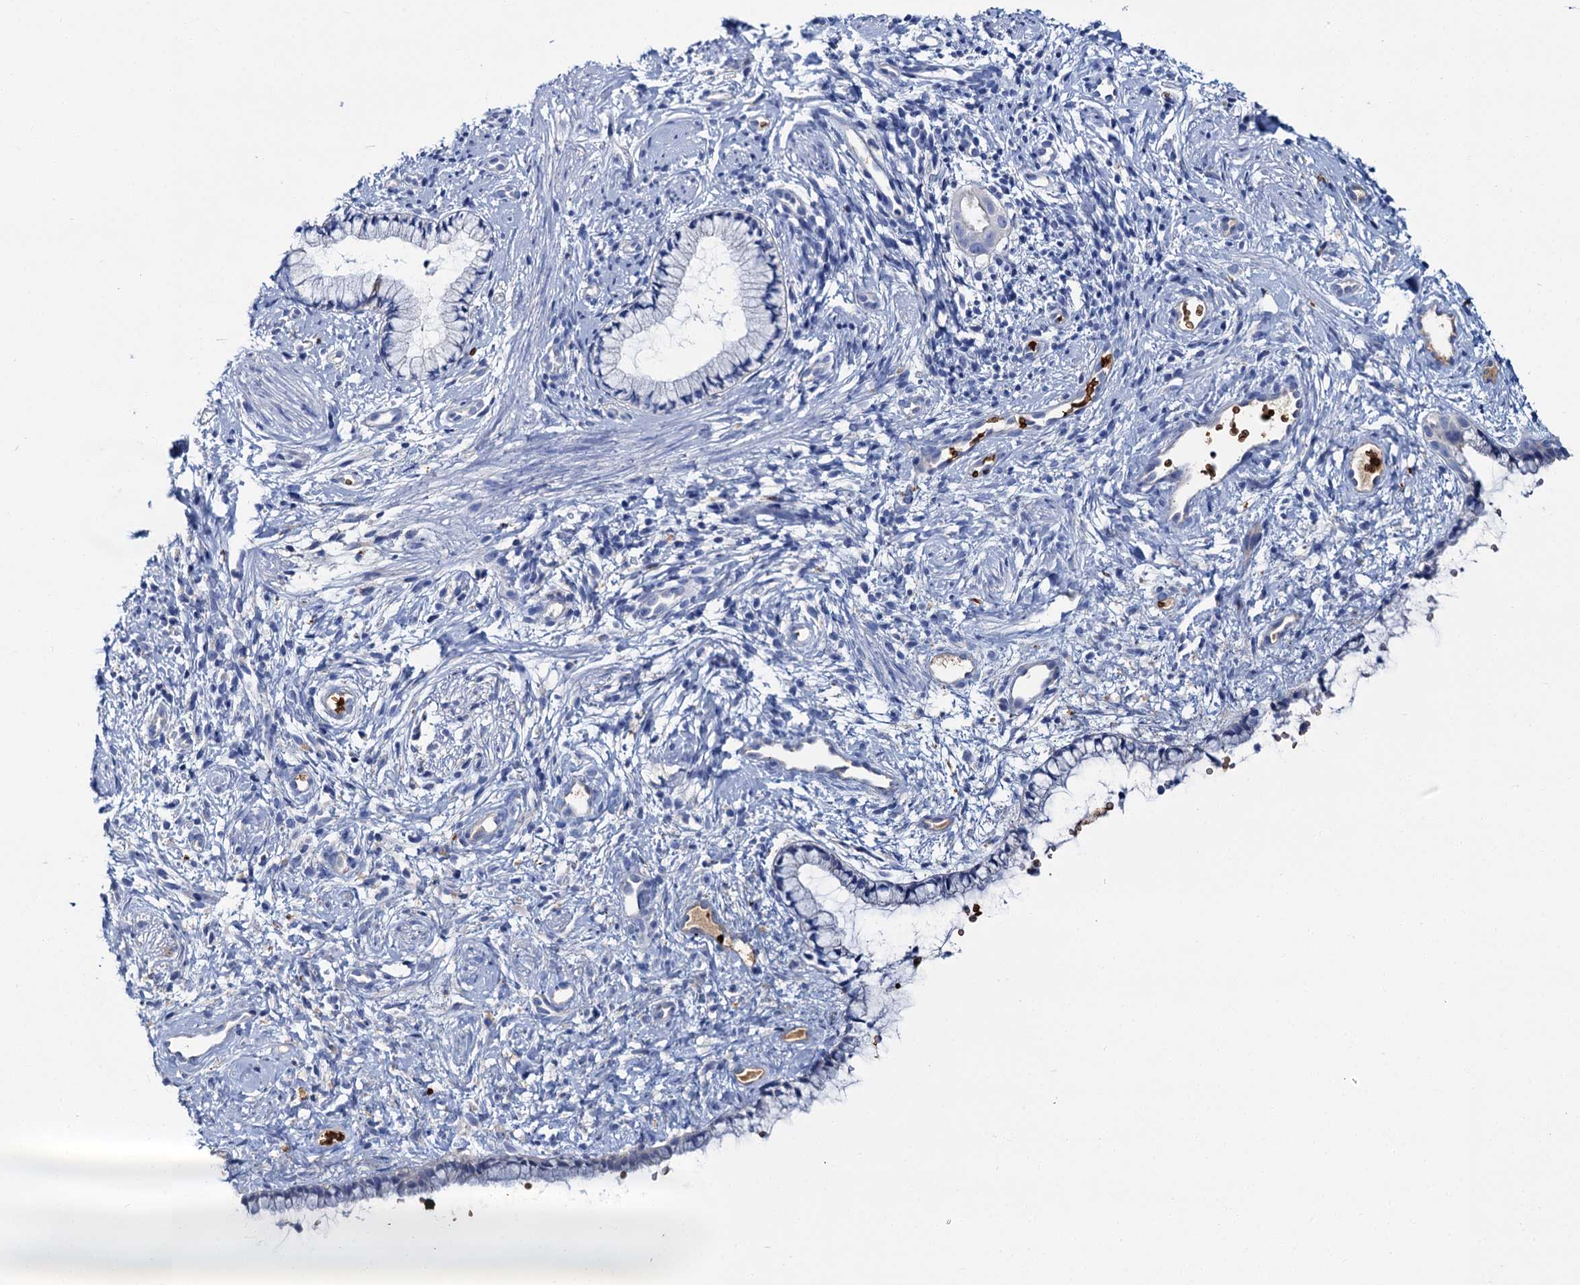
{"staining": {"intensity": "negative", "quantity": "none", "location": "none"}, "tissue": "cervix", "cell_type": "Glandular cells", "image_type": "normal", "snomed": [{"axis": "morphology", "description": "Normal tissue, NOS"}, {"axis": "topography", "description": "Cervix"}], "caption": "Human cervix stained for a protein using immunohistochemistry reveals no staining in glandular cells.", "gene": "ATG2A", "patient": {"sex": "female", "age": 57}}